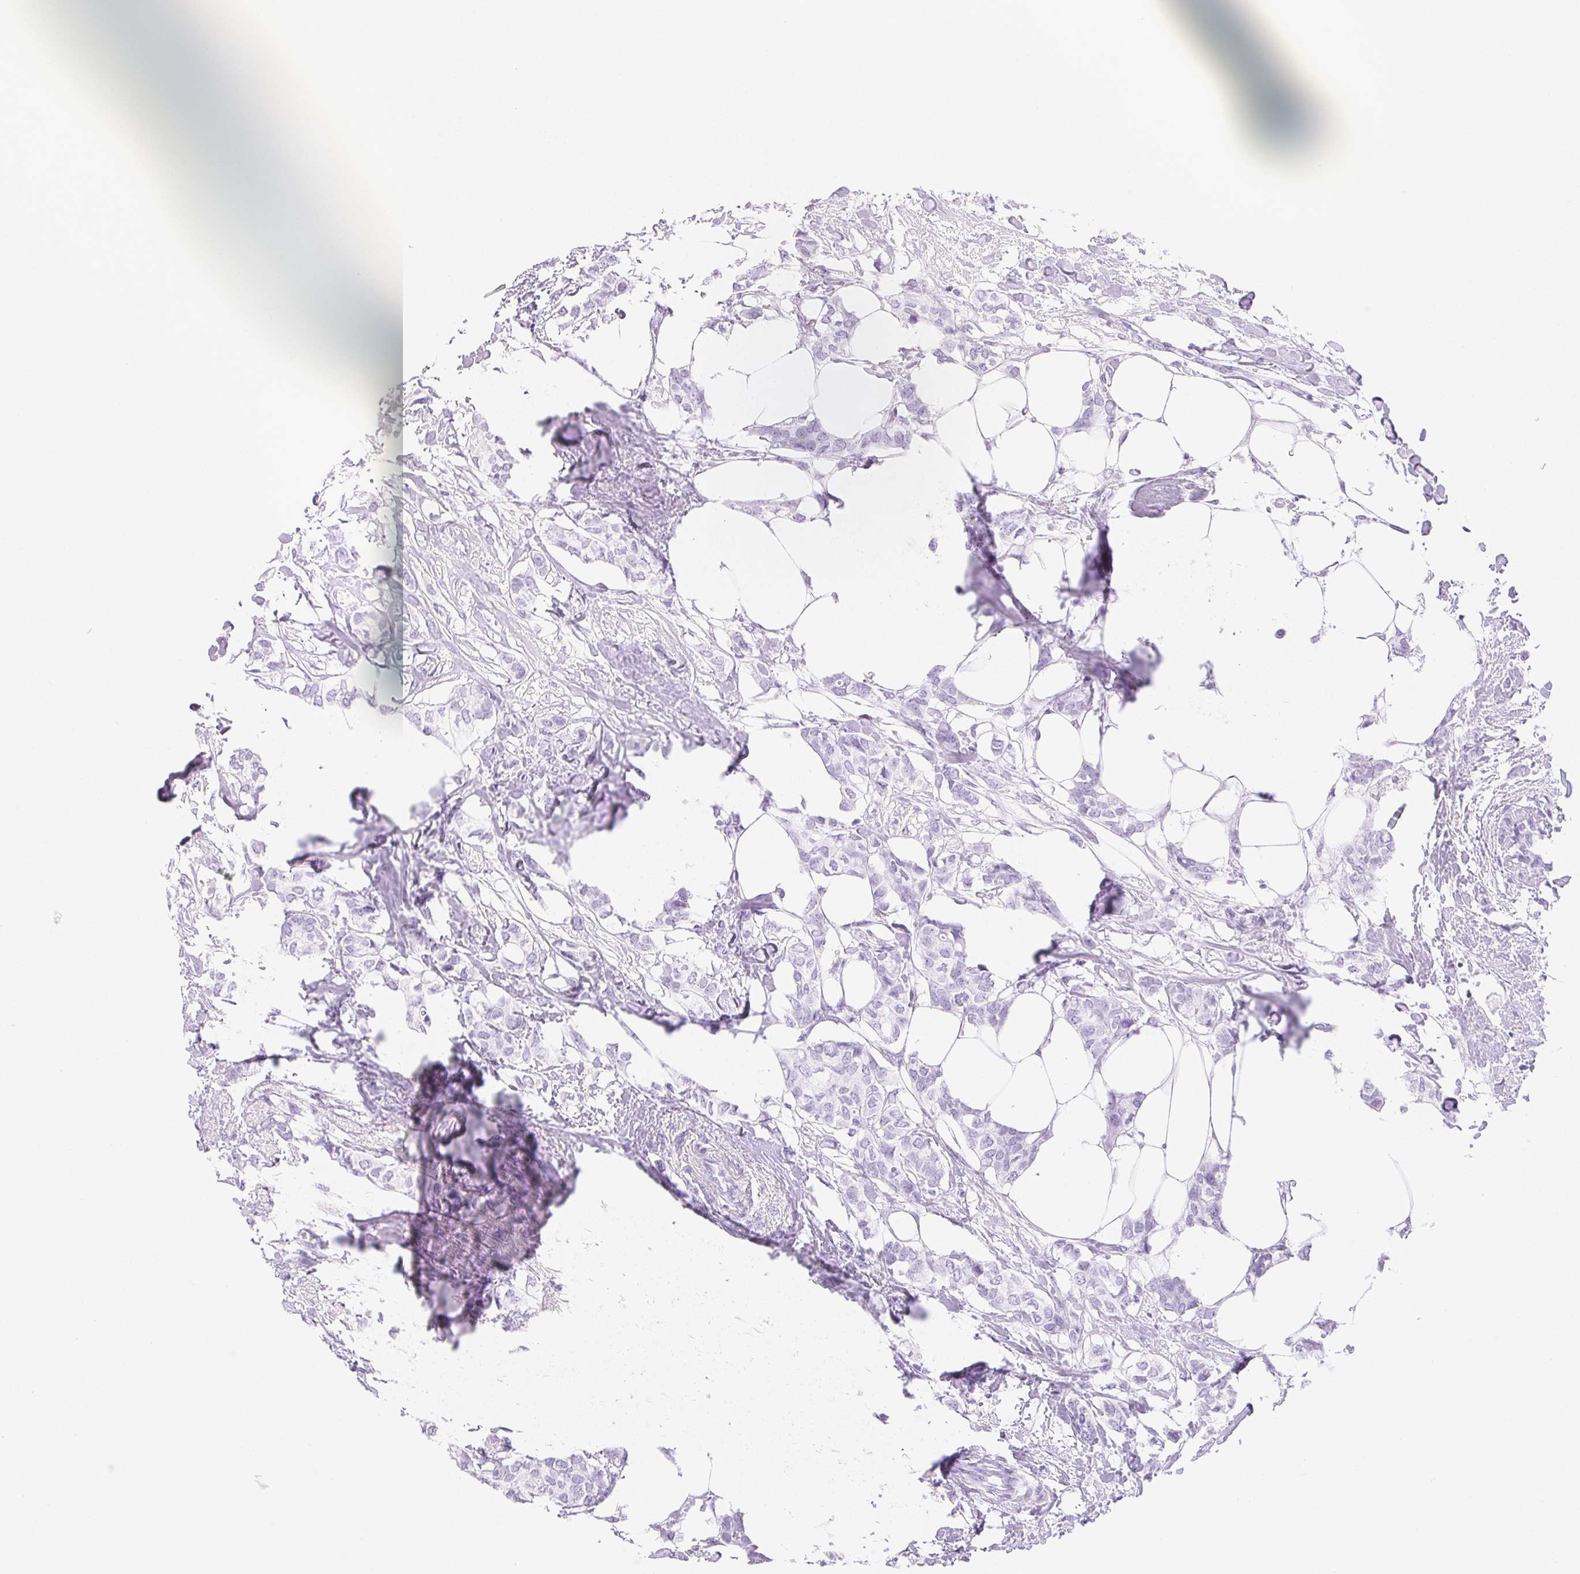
{"staining": {"intensity": "negative", "quantity": "none", "location": "none"}, "tissue": "breast cancer", "cell_type": "Tumor cells", "image_type": "cancer", "snomed": [{"axis": "morphology", "description": "Duct carcinoma"}, {"axis": "topography", "description": "Breast"}], "caption": "This is an IHC histopathology image of human breast cancer. There is no positivity in tumor cells.", "gene": "CLDN16", "patient": {"sex": "female", "age": 62}}